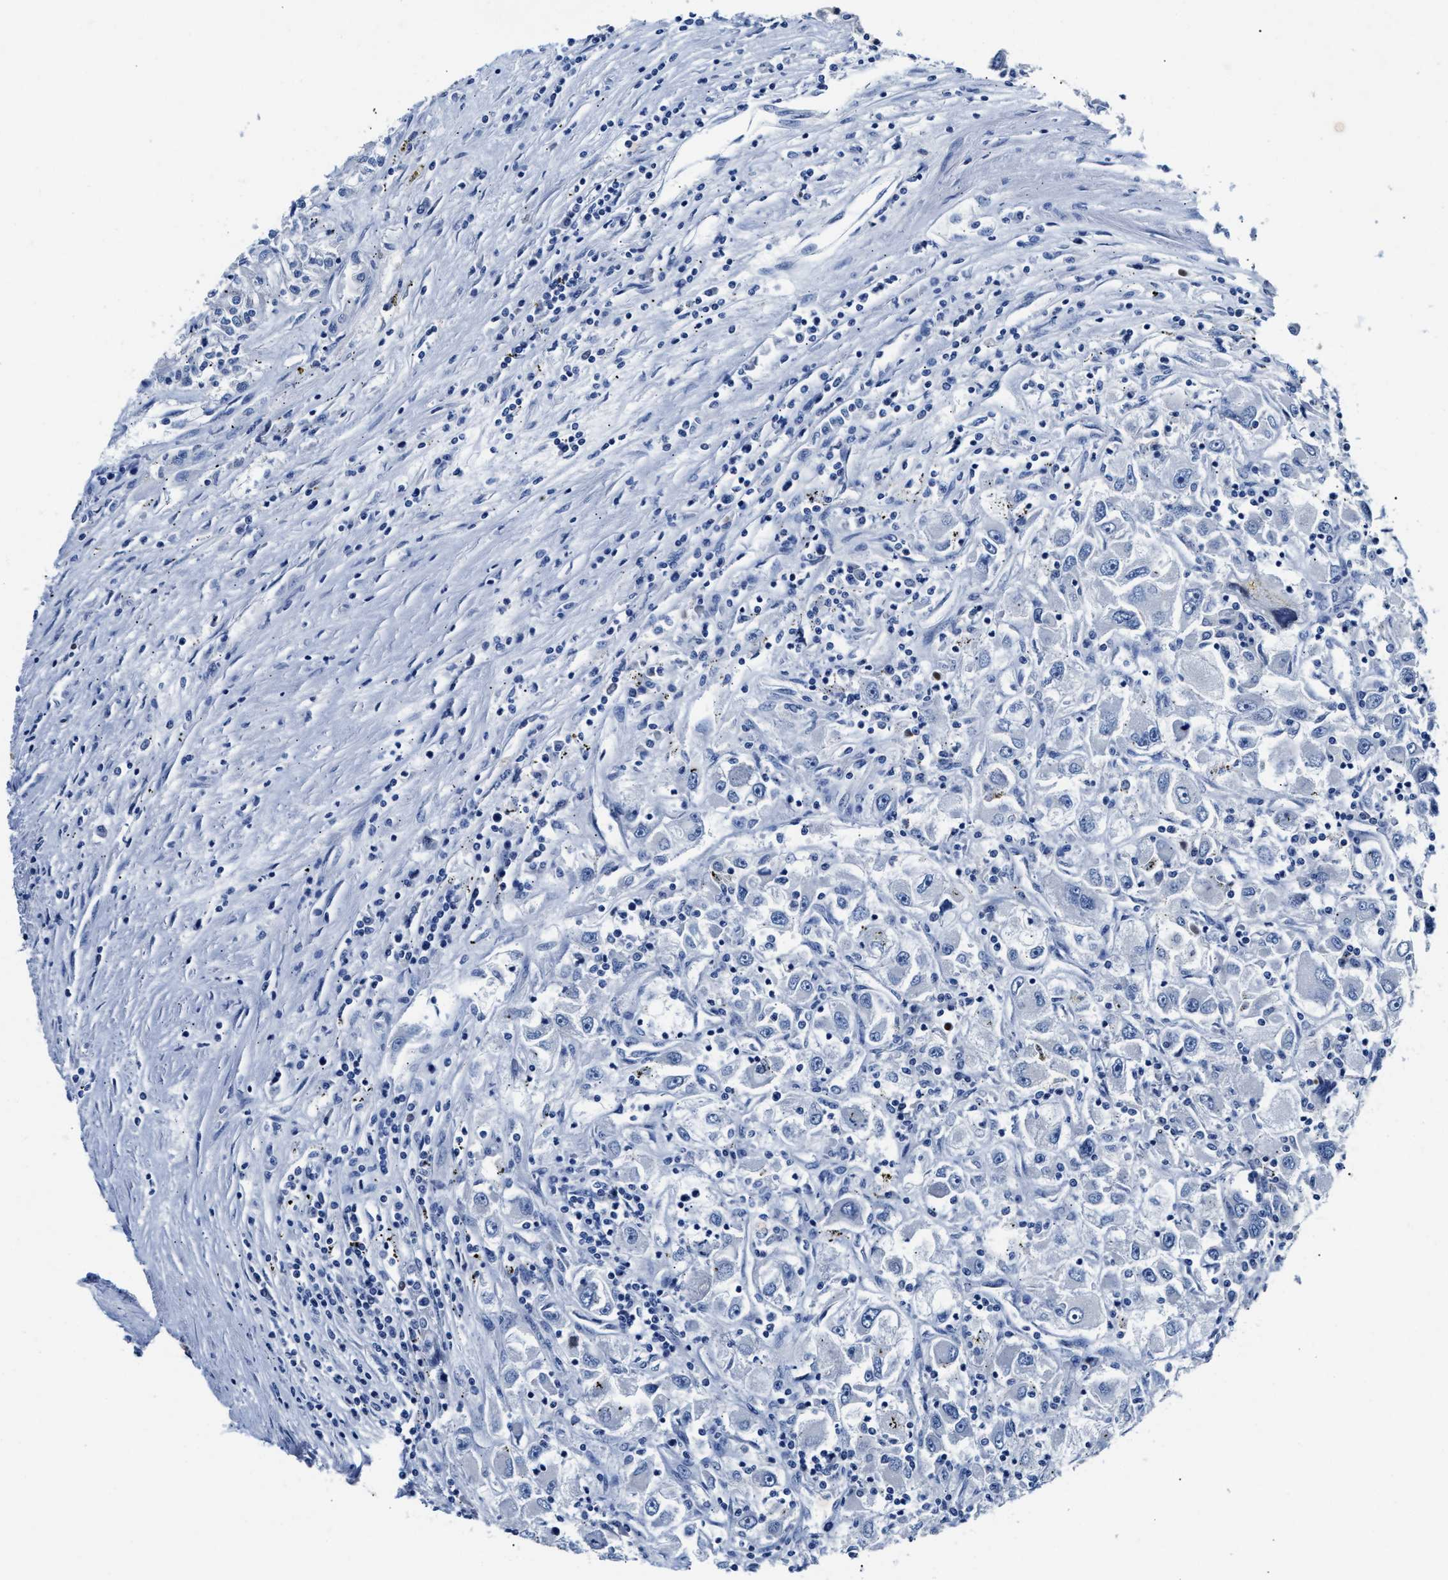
{"staining": {"intensity": "negative", "quantity": "none", "location": "none"}, "tissue": "renal cancer", "cell_type": "Tumor cells", "image_type": "cancer", "snomed": [{"axis": "morphology", "description": "Adenocarcinoma, NOS"}, {"axis": "topography", "description": "Kidney"}], "caption": "Immunohistochemistry photomicrograph of renal cancer stained for a protein (brown), which displays no expression in tumor cells.", "gene": "FAM185A", "patient": {"sex": "female", "age": 52}}